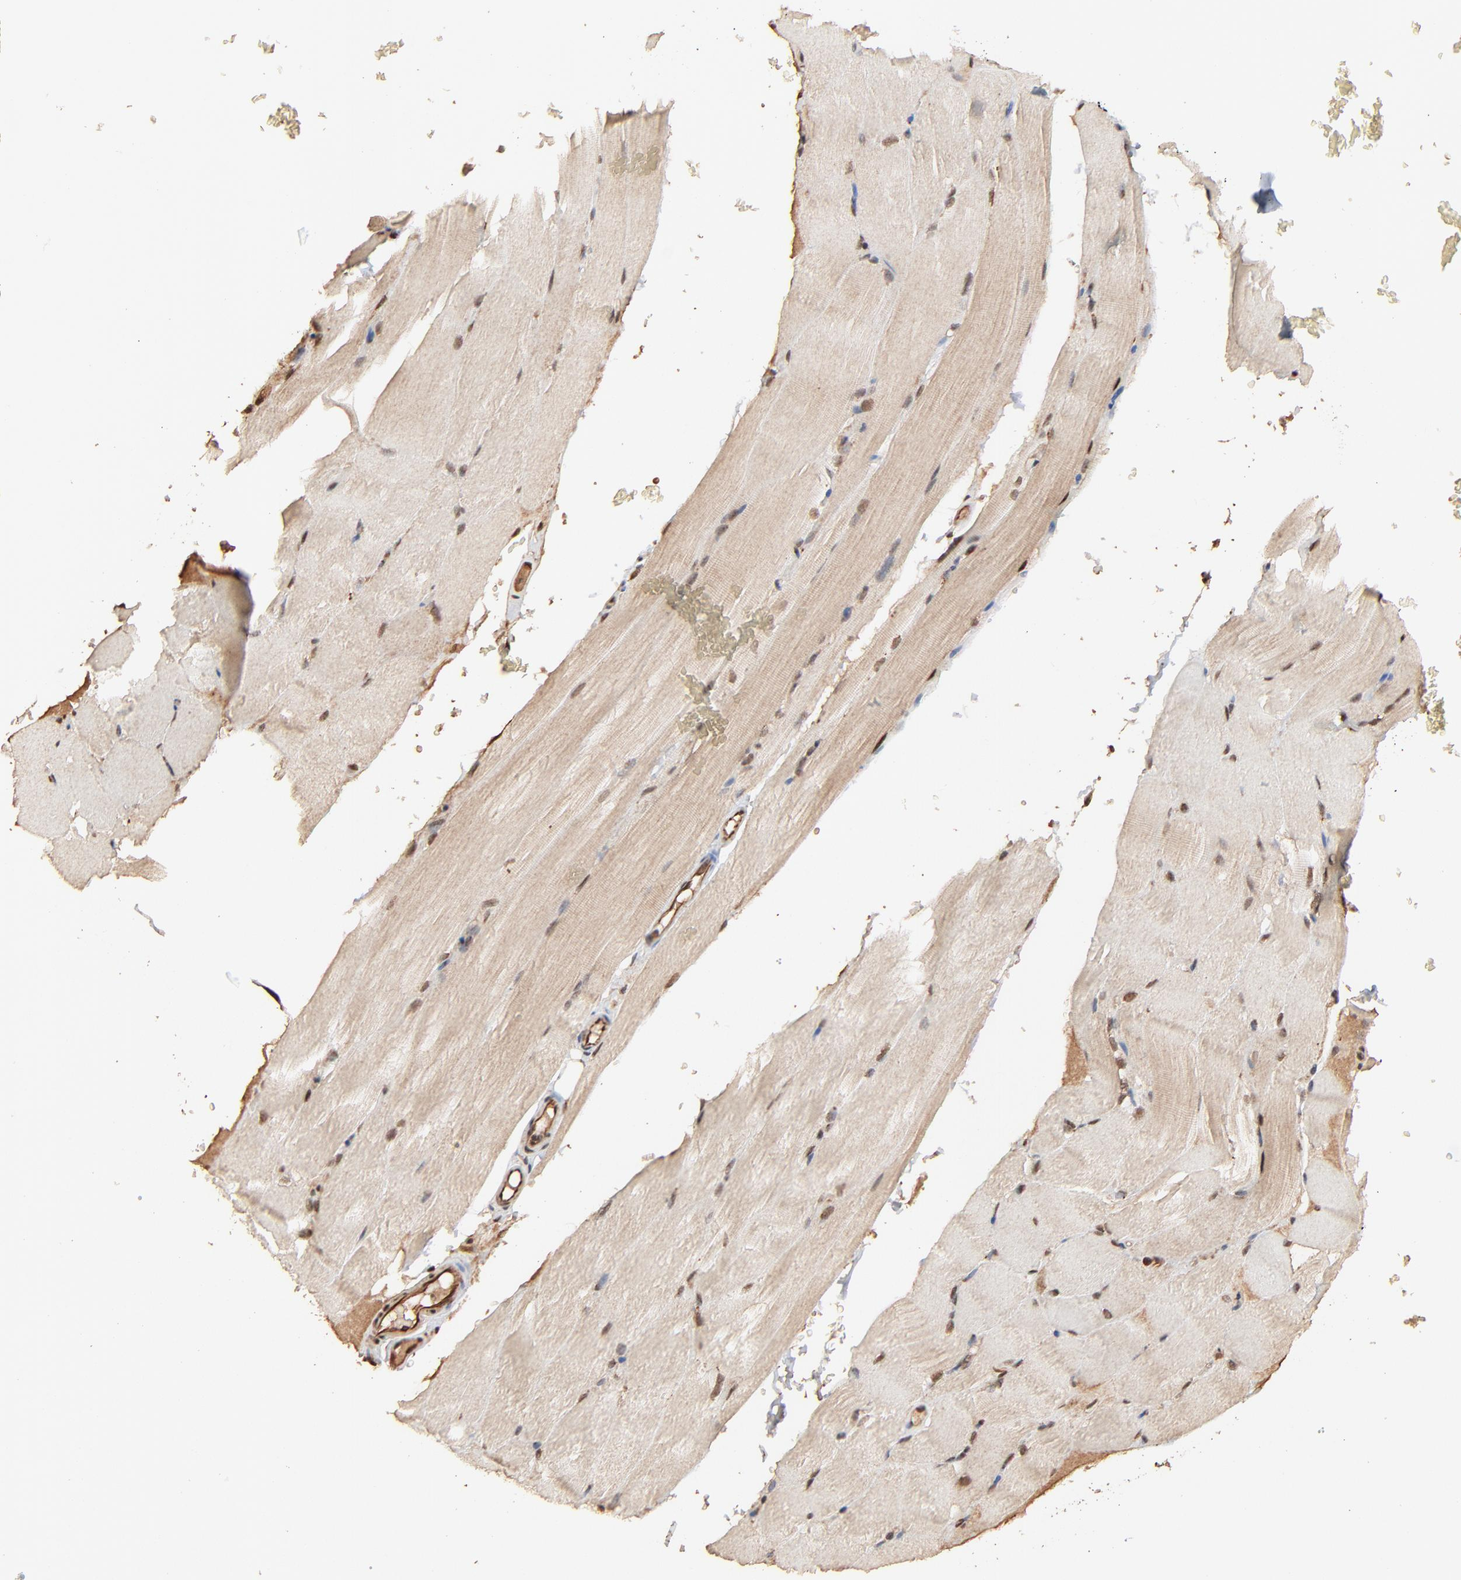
{"staining": {"intensity": "moderate", "quantity": ">75%", "location": "cytoplasmic/membranous,nuclear"}, "tissue": "skeletal muscle", "cell_type": "Myocytes", "image_type": "normal", "snomed": [{"axis": "morphology", "description": "Normal tissue, NOS"}, {"axis": "topography", "description": "Skeletal muscle"}], "caption": "Protein analysis of benign skeletal muscle exhibits moderate cytoplasmic/membranous,nuclear positivity in about >75% of myocytes.", "gene": "FAM227A", "patient": {"sex": "female", "age": 37}}